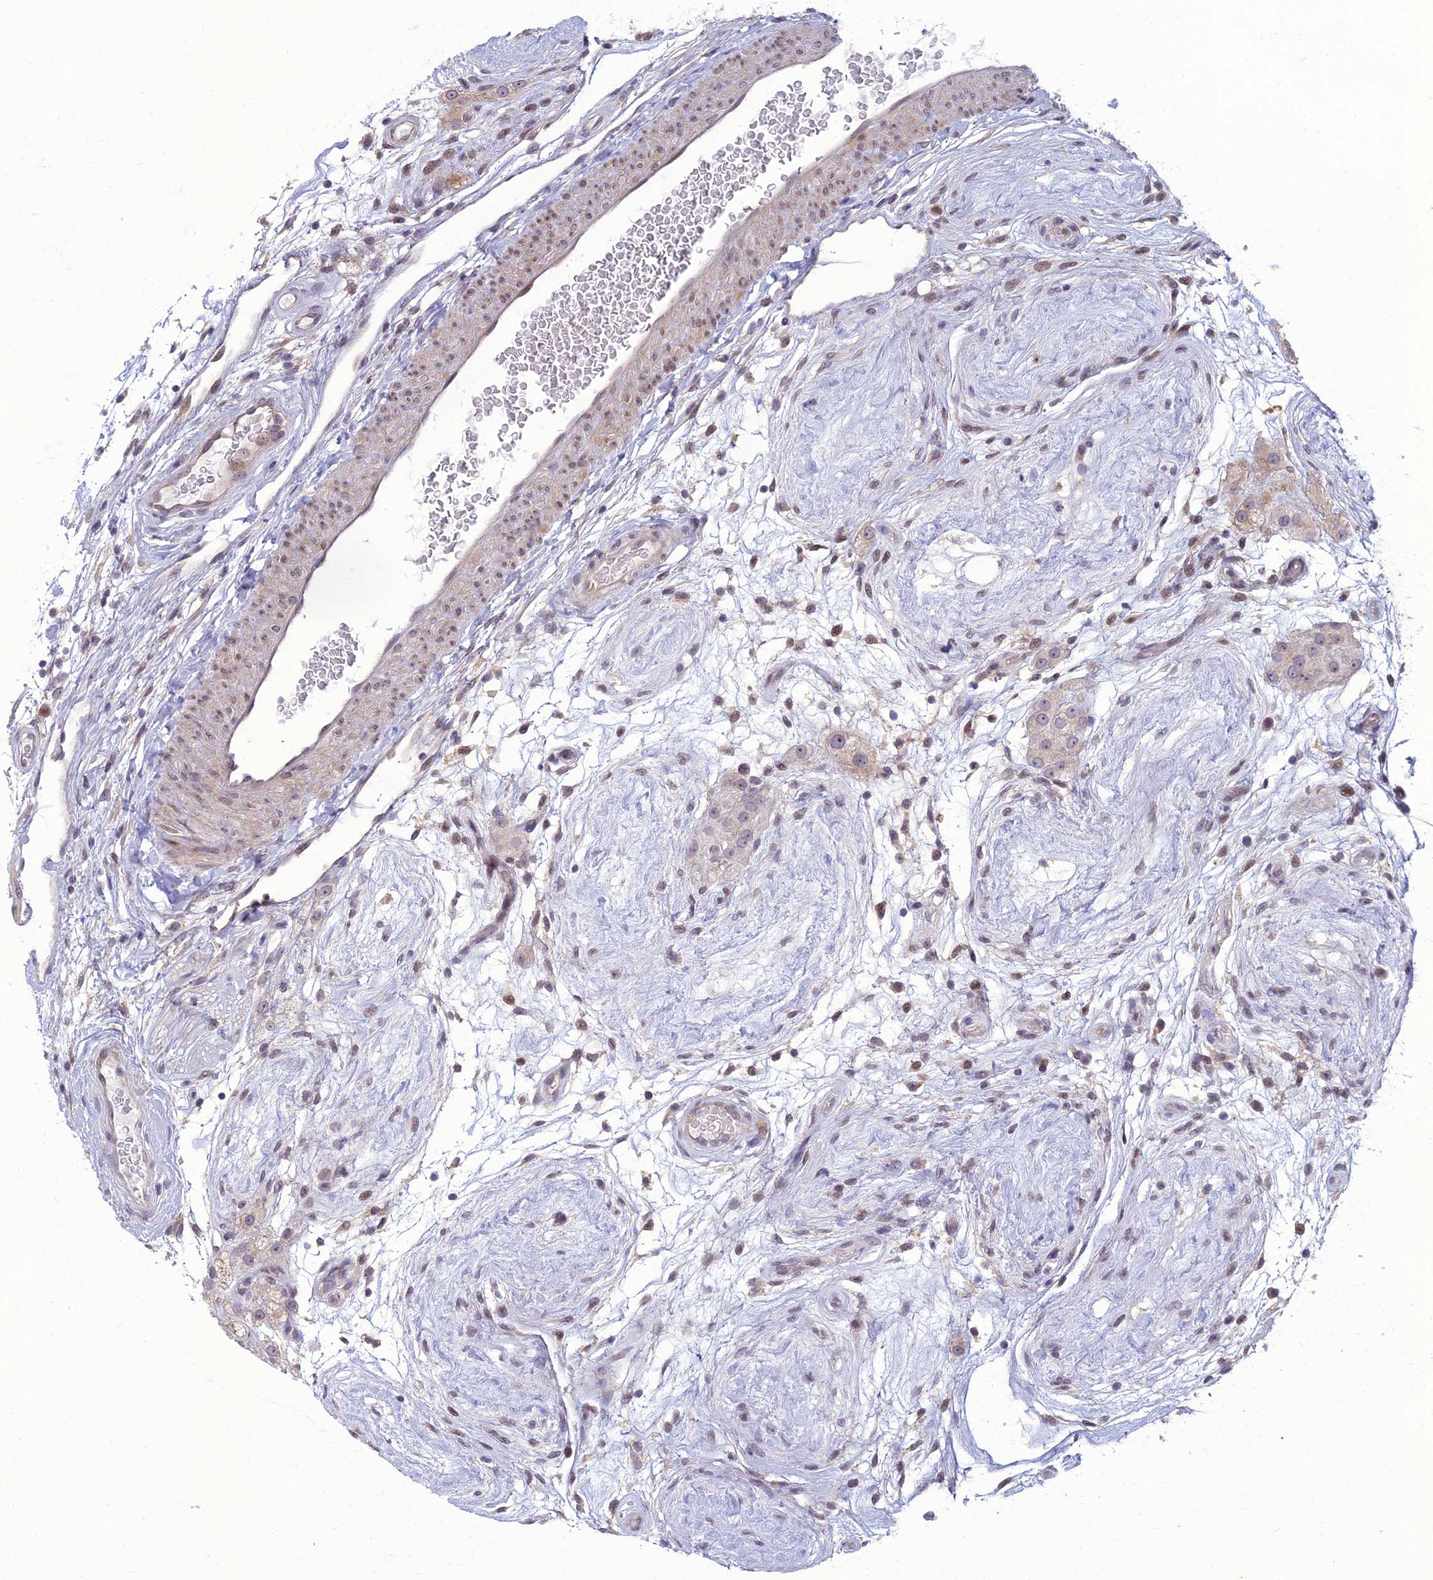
{"staining": {"intensity": "weak", "quantity": "<25%", "location": "cytoplasmic/membranous,nuclear"}, "tissue": "testis cancer", "cell_type": "Tumor cells", "image_type": "cancer", "snomed": [{"axis": "morphology", "description": "Seminoma, NOS"}, {"axis": "topography", "description": "Testis"}], "caption": "This is a micrograph of immunohistochemistry staining of seminoma (testis), which shows no expression in tumor cells.", "gene": "DTX2", "patient": {"sex": "male", "age": 34}}